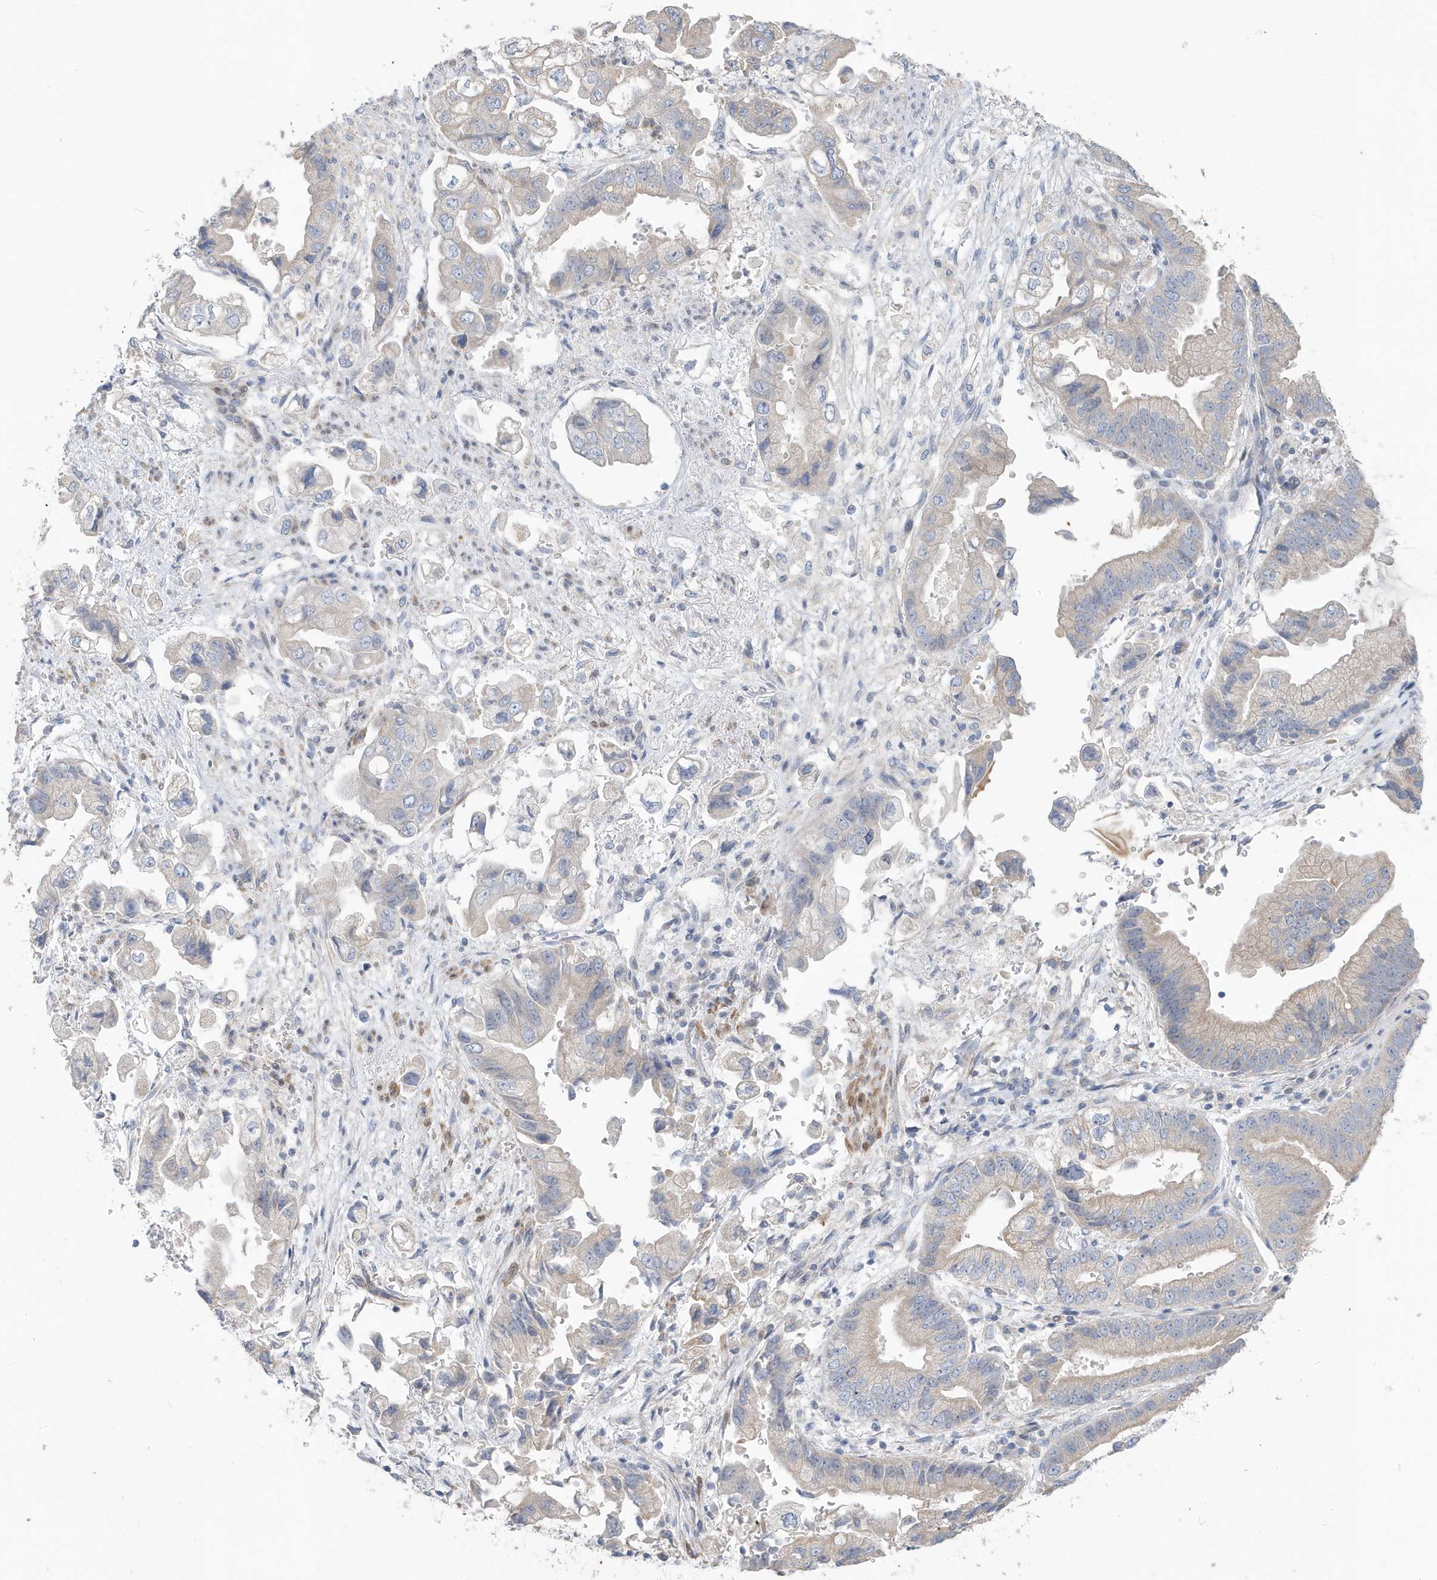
{"staining": {"intensity": "weak", "quantity": "<25%", "location": "cytoplasmic/membranous"}, "tissue": "stomach cancer", "cell_type": "Tumor cells", "image_type": "cancer", "snomed": [{"axis": "morphology", "description": "Adenocarcinoma, NOS"}, {"axis": "topography", "description": "Stomach"}], "caption": "Immunohistochemistry (IHC) image of human stomach cancer (adenocarcinoma) stained for a protein (brown), which exhibits no expression in tumor cells.", "gene": "ATP13A5", "patient": {"sex": "male", "age": 62}}